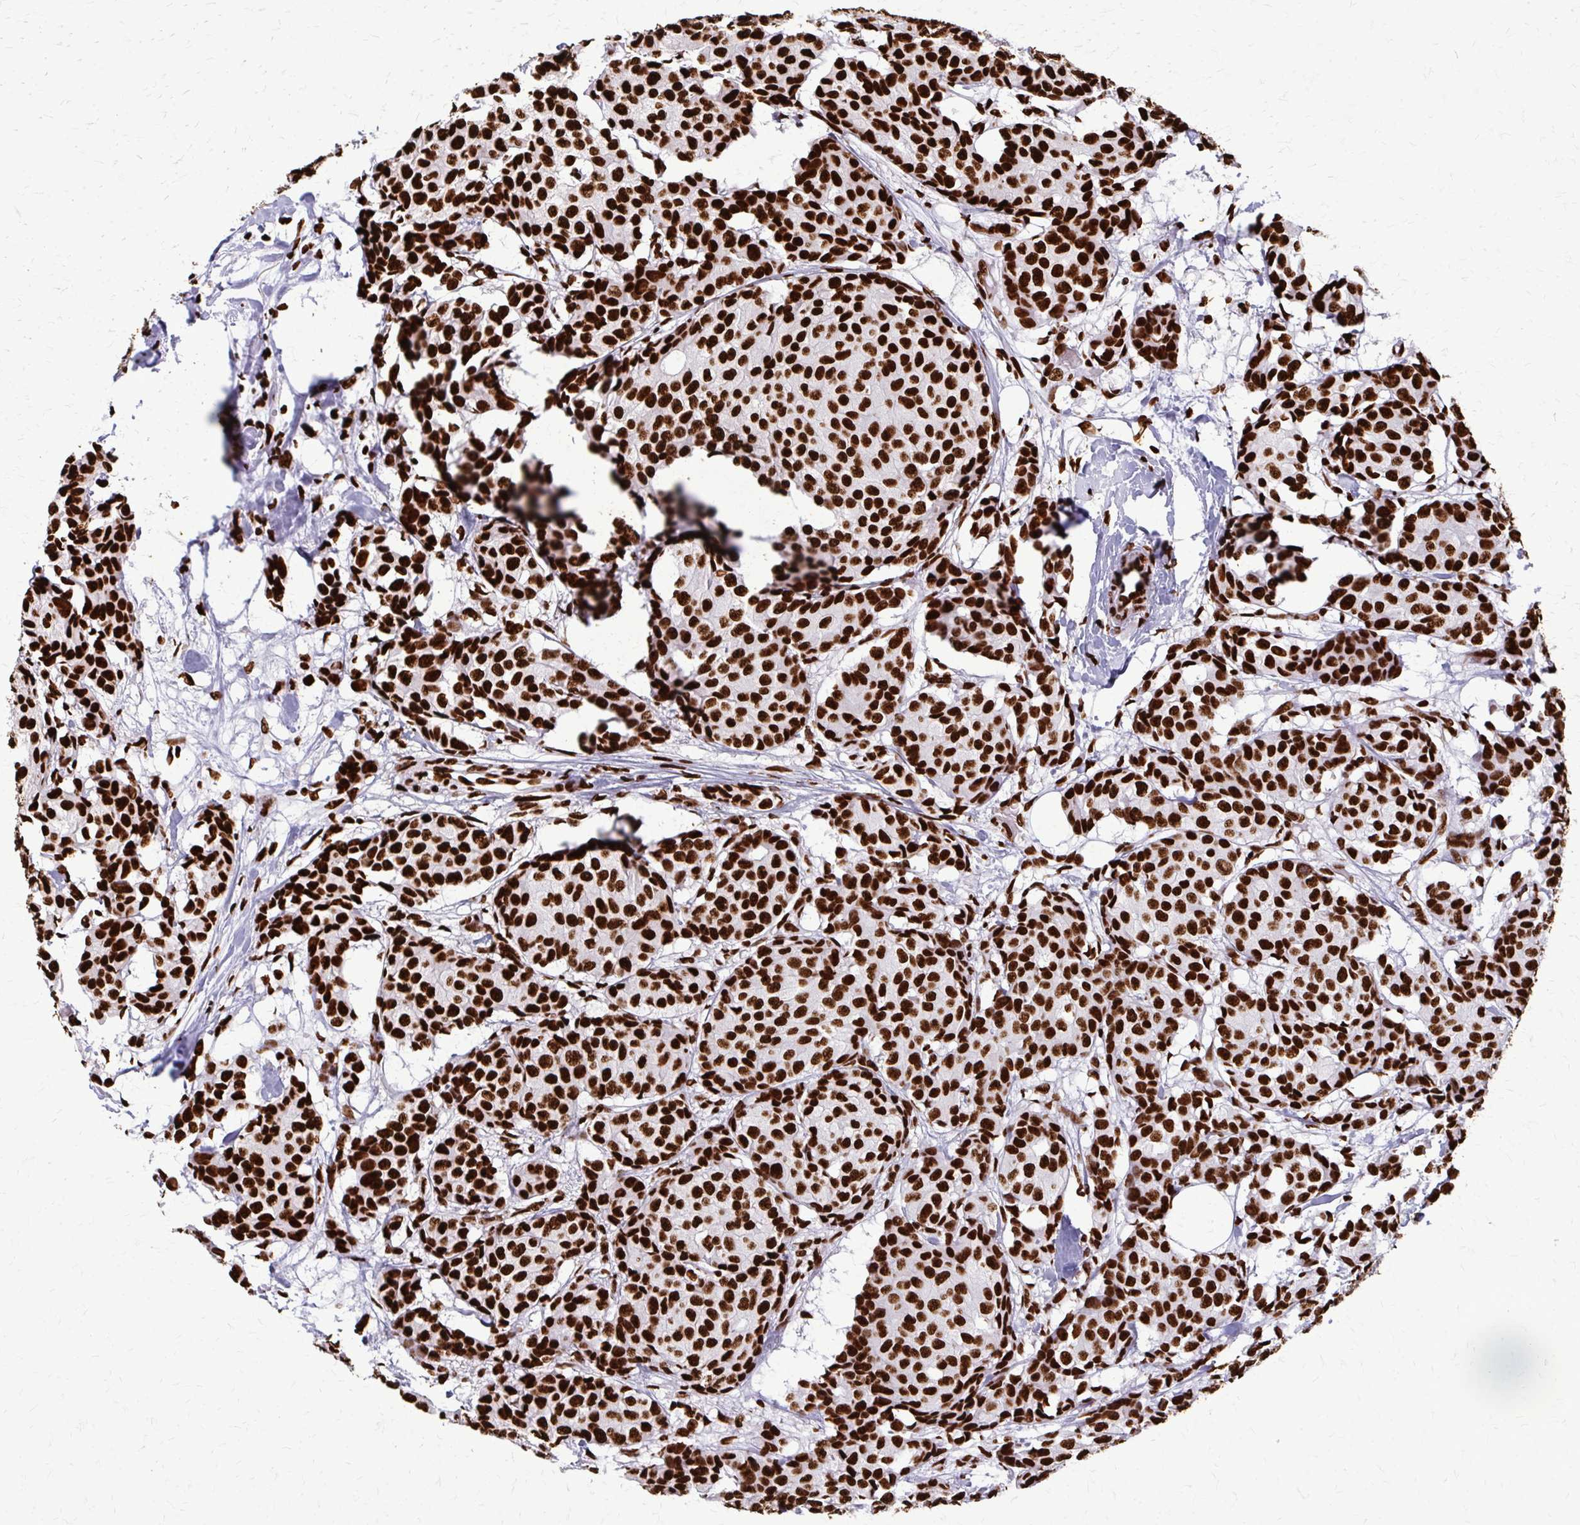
{"staining": {"intensity": "strong", "quantity": ">75%", "location": "nuclear"}, "tissue": "breast cancer", "cell_type": "Tumor cells", "image_type": "cancer", "snomed": [{"axis": "morphology", "description": "Duct carcinoma"}, {"axis": "topography", "description": "Breast"}], "caption": "IHC of breast cancer displays high levels of strong nuclear expression in approximately >75% of tumor cells. (Stains: DAB in brown, nuclei in blue, Microscopy: brightfield microscopy at high magnification).", "gene": "SFPQ", "patient": {"sex": "female", "age": 75}}